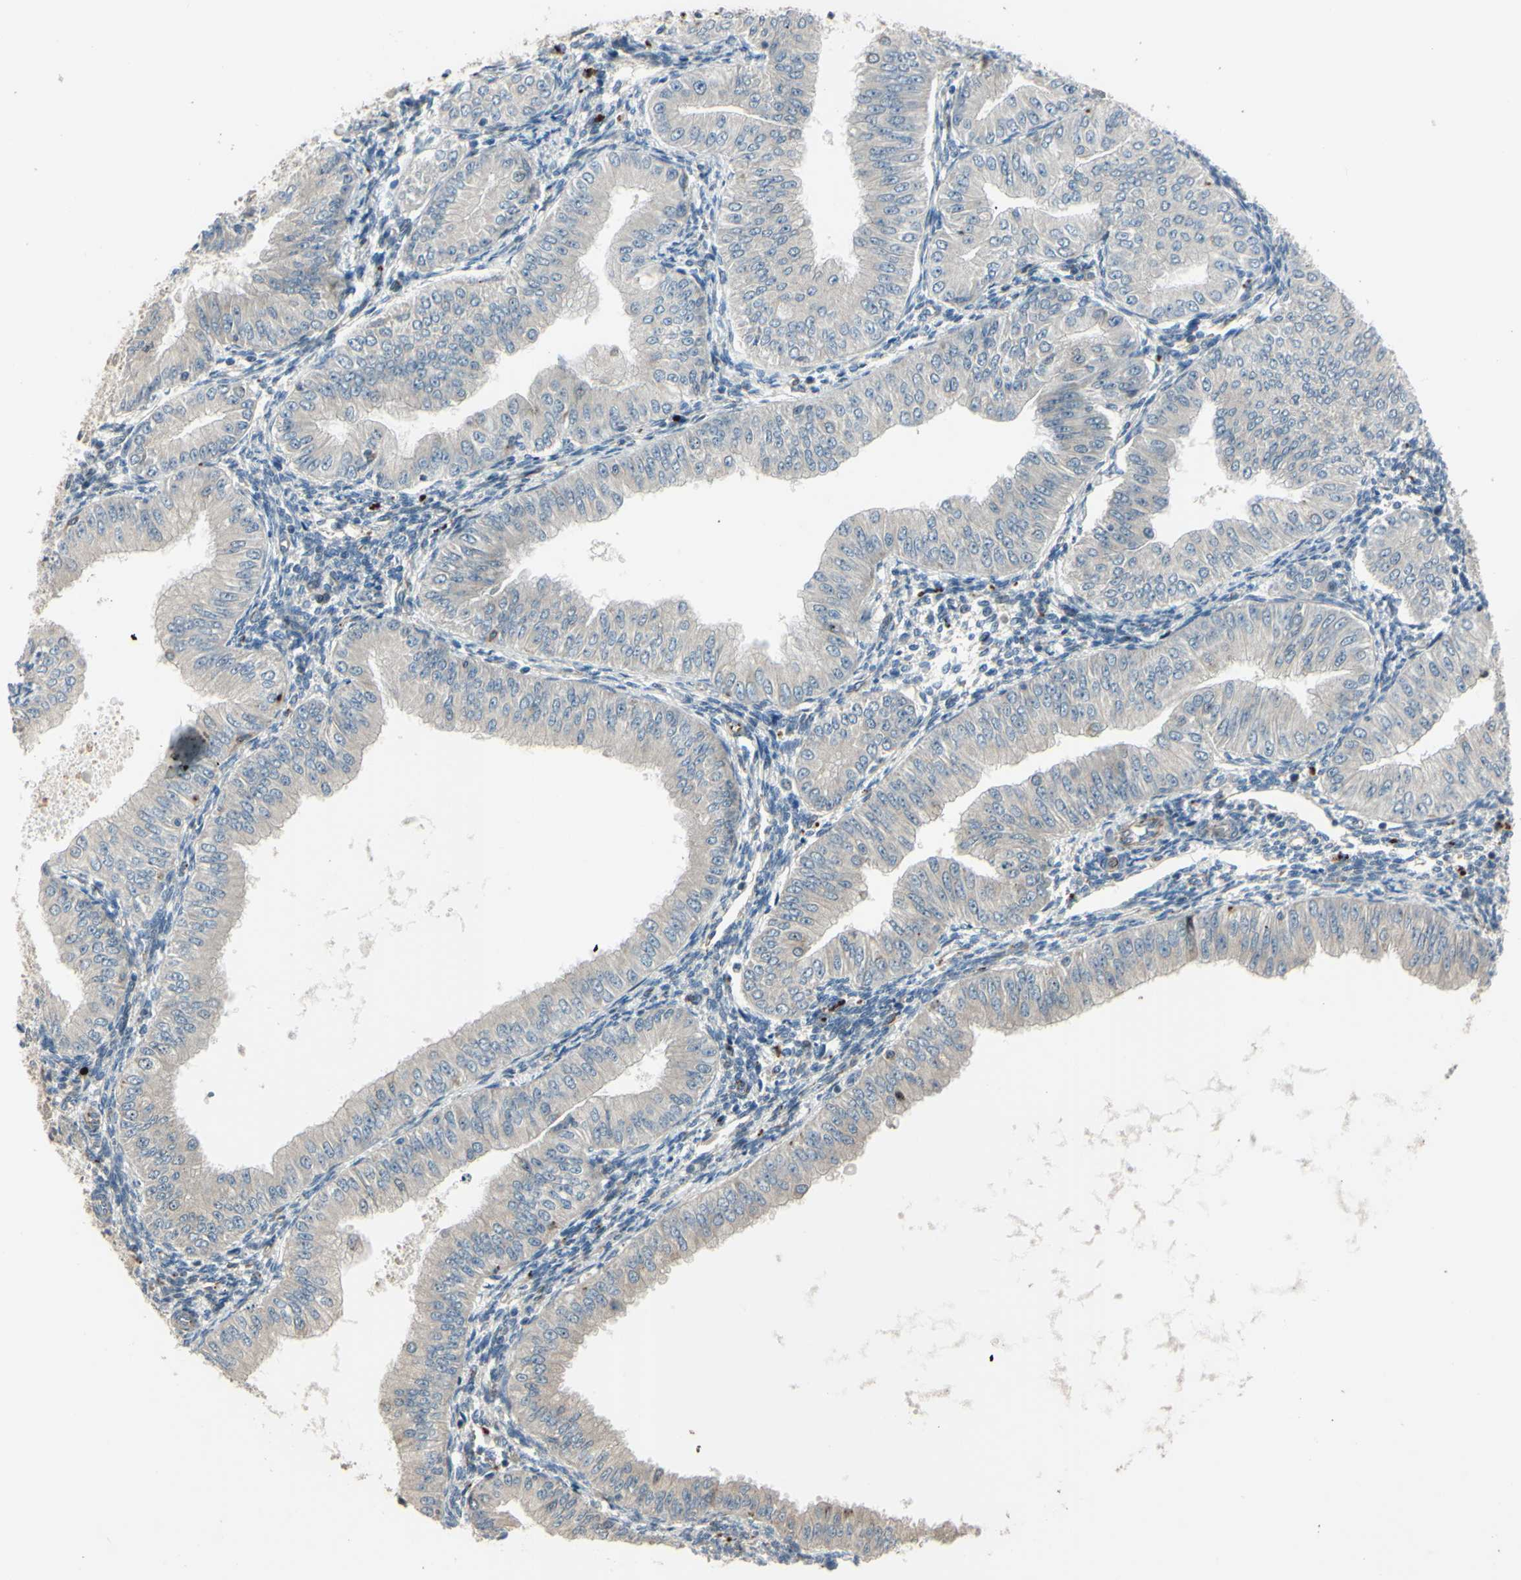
{"staining": {"intensity": "negative", "quantity": "none", "location": "none"}, "tissue": "endometrial cancer", "cell_type": "Tumor cells", "image_type": "cancer", "snomed": [{"axis": "morphology", "description": "Normal tissue, NOS"}, {"axis": "morphology", "description": "Adenocarcinoma, NOS"}, {"axis": "topography", "description": "Endometrium"}], "caption": "This is an immunohistochemistry (IHC) micrograph of adenocarcinoma (endometrial). There is no expression in tumor cells.", "gene": "NDFIP1", "patient": {"sex": "female", "age": 53}}